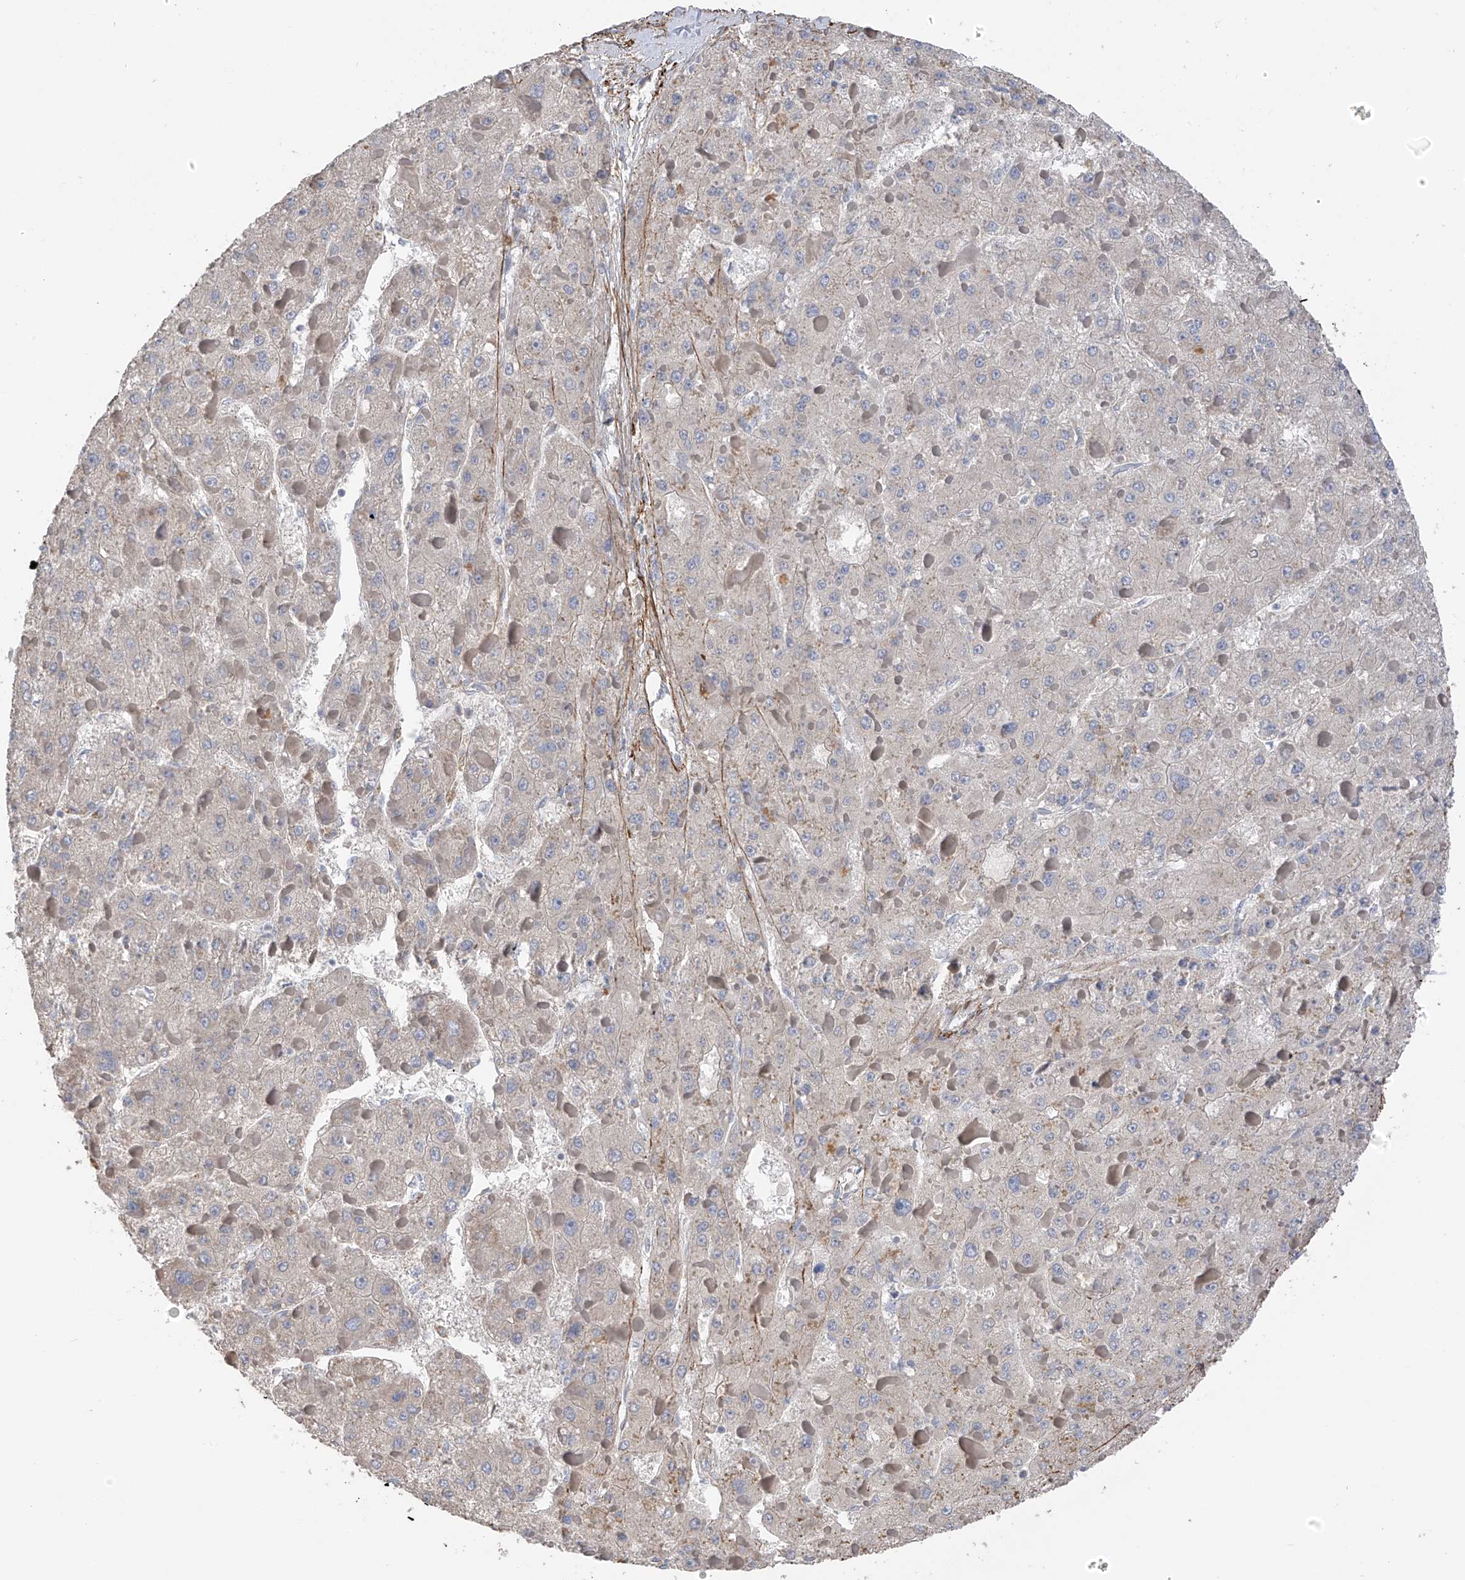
{"staining": {"intensity": "negative", "quantity": "none", "location": "none"}, "tissue": "liver cancer", "cell_type": "Tumor cells", "image_type": "cancer", "snomed": [{"axis": "morphology", "description": "Carcinoma, Hepatocellular, NOS"}, {"axis": "topography", "description": "Liver"}], "caption": "This is a image of immunohistochemistry (IHC) staining of liver cancer (hepatocellular carcinoma), which shows no staining in tumor cells.", "gene": "GALNTL6", "patient": {"sex": "female", "age": 73}}